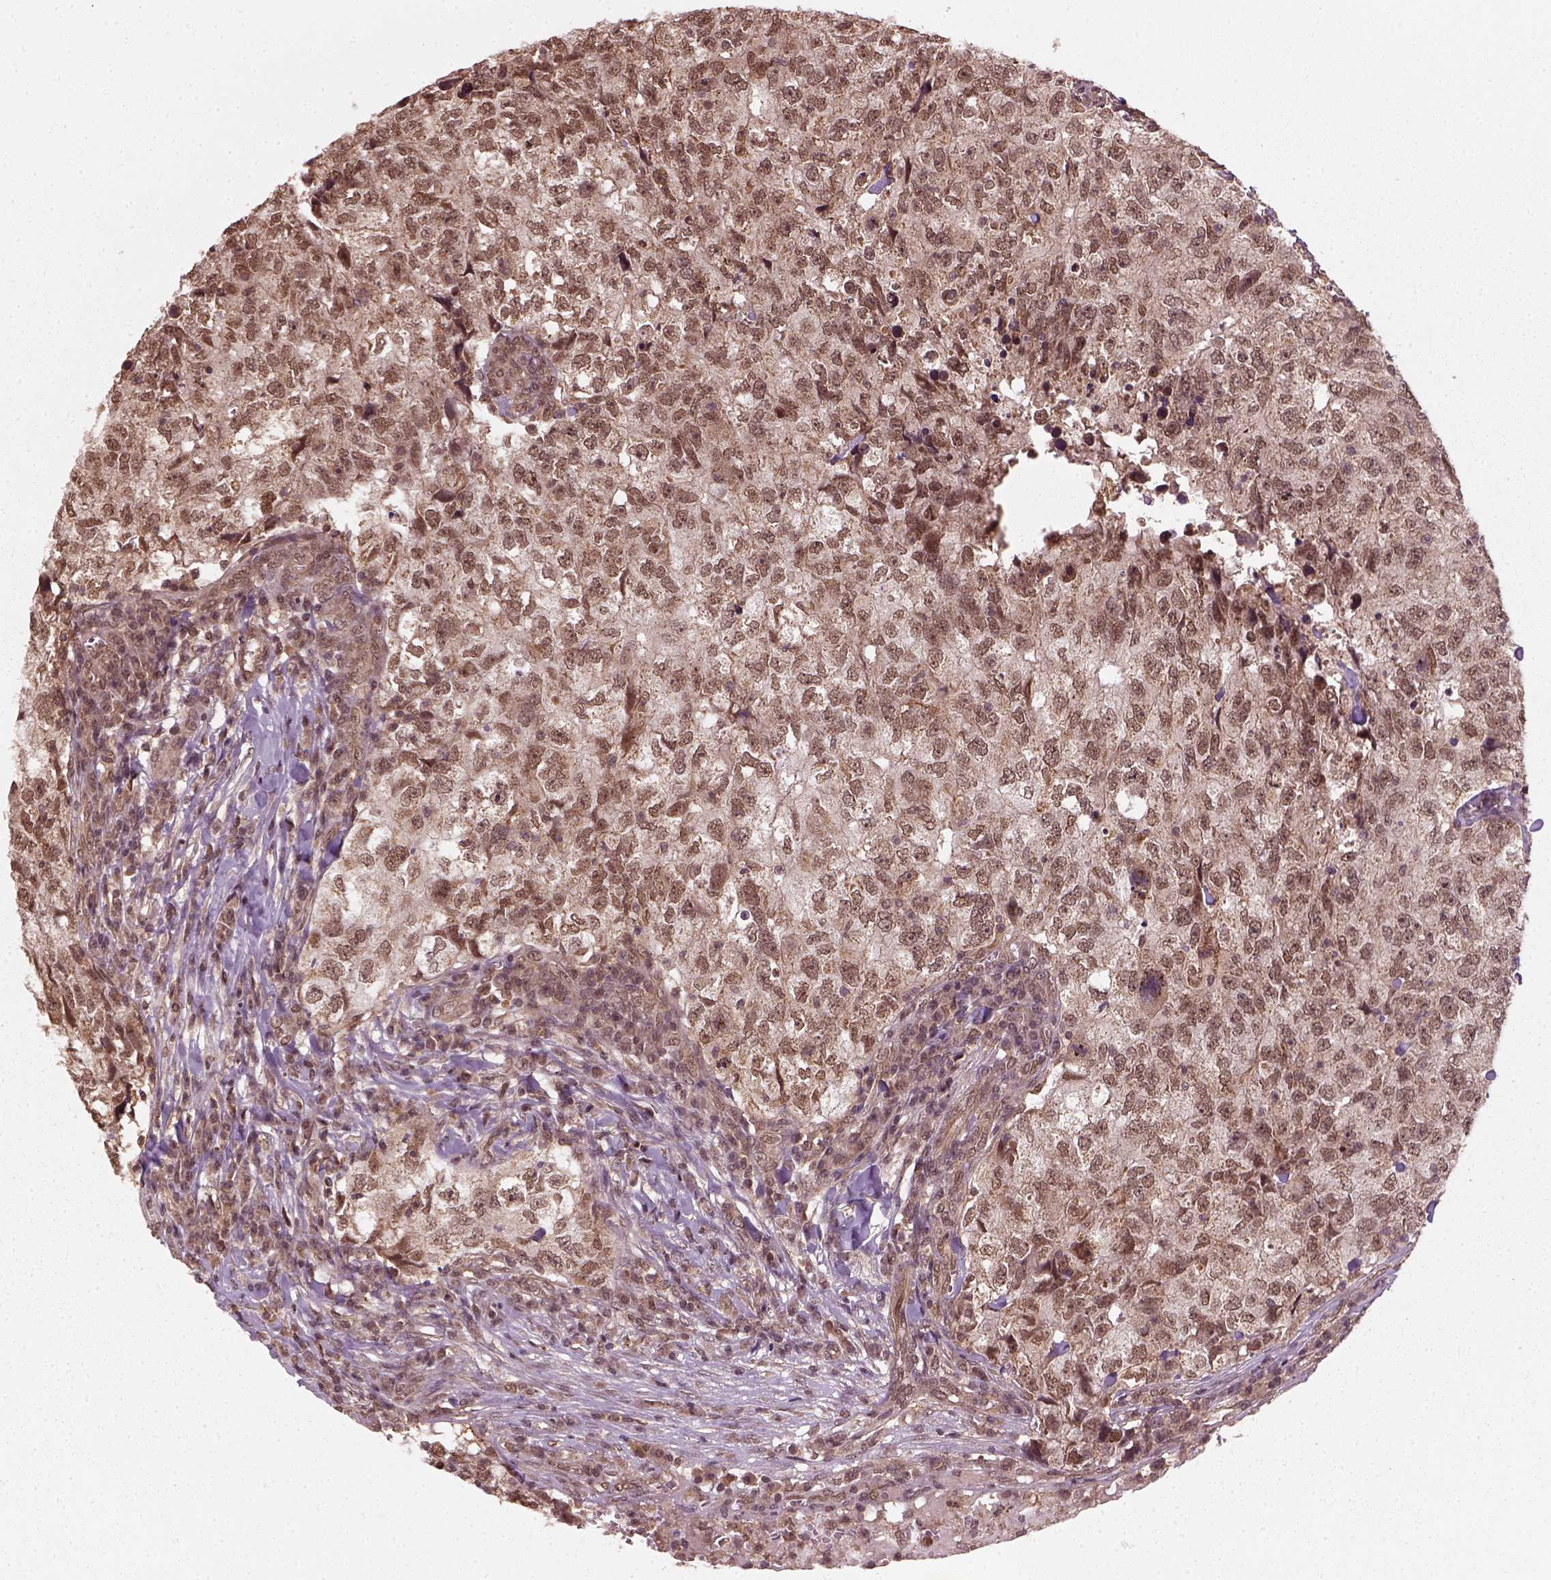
{"staining": {"intensity": "moderate", "quantity": ">75%", "location": "cytoplasmic/membranous,nuclear"}, "tissue": "breast cancer", "cell_type": "Tumor cells", "image_type": "cancer", "snomed": [{"axis": "morphology", "description": "Duct carcinoma"}, {"axis": "topography", "description": "Breast"}], "caption": "Breast invasive ductal carcinoma stained with a protein marker reveals moderate staining in tumor cells.", "gene": "NUDT9", "patient": {"sex": "female", "age": 30}}